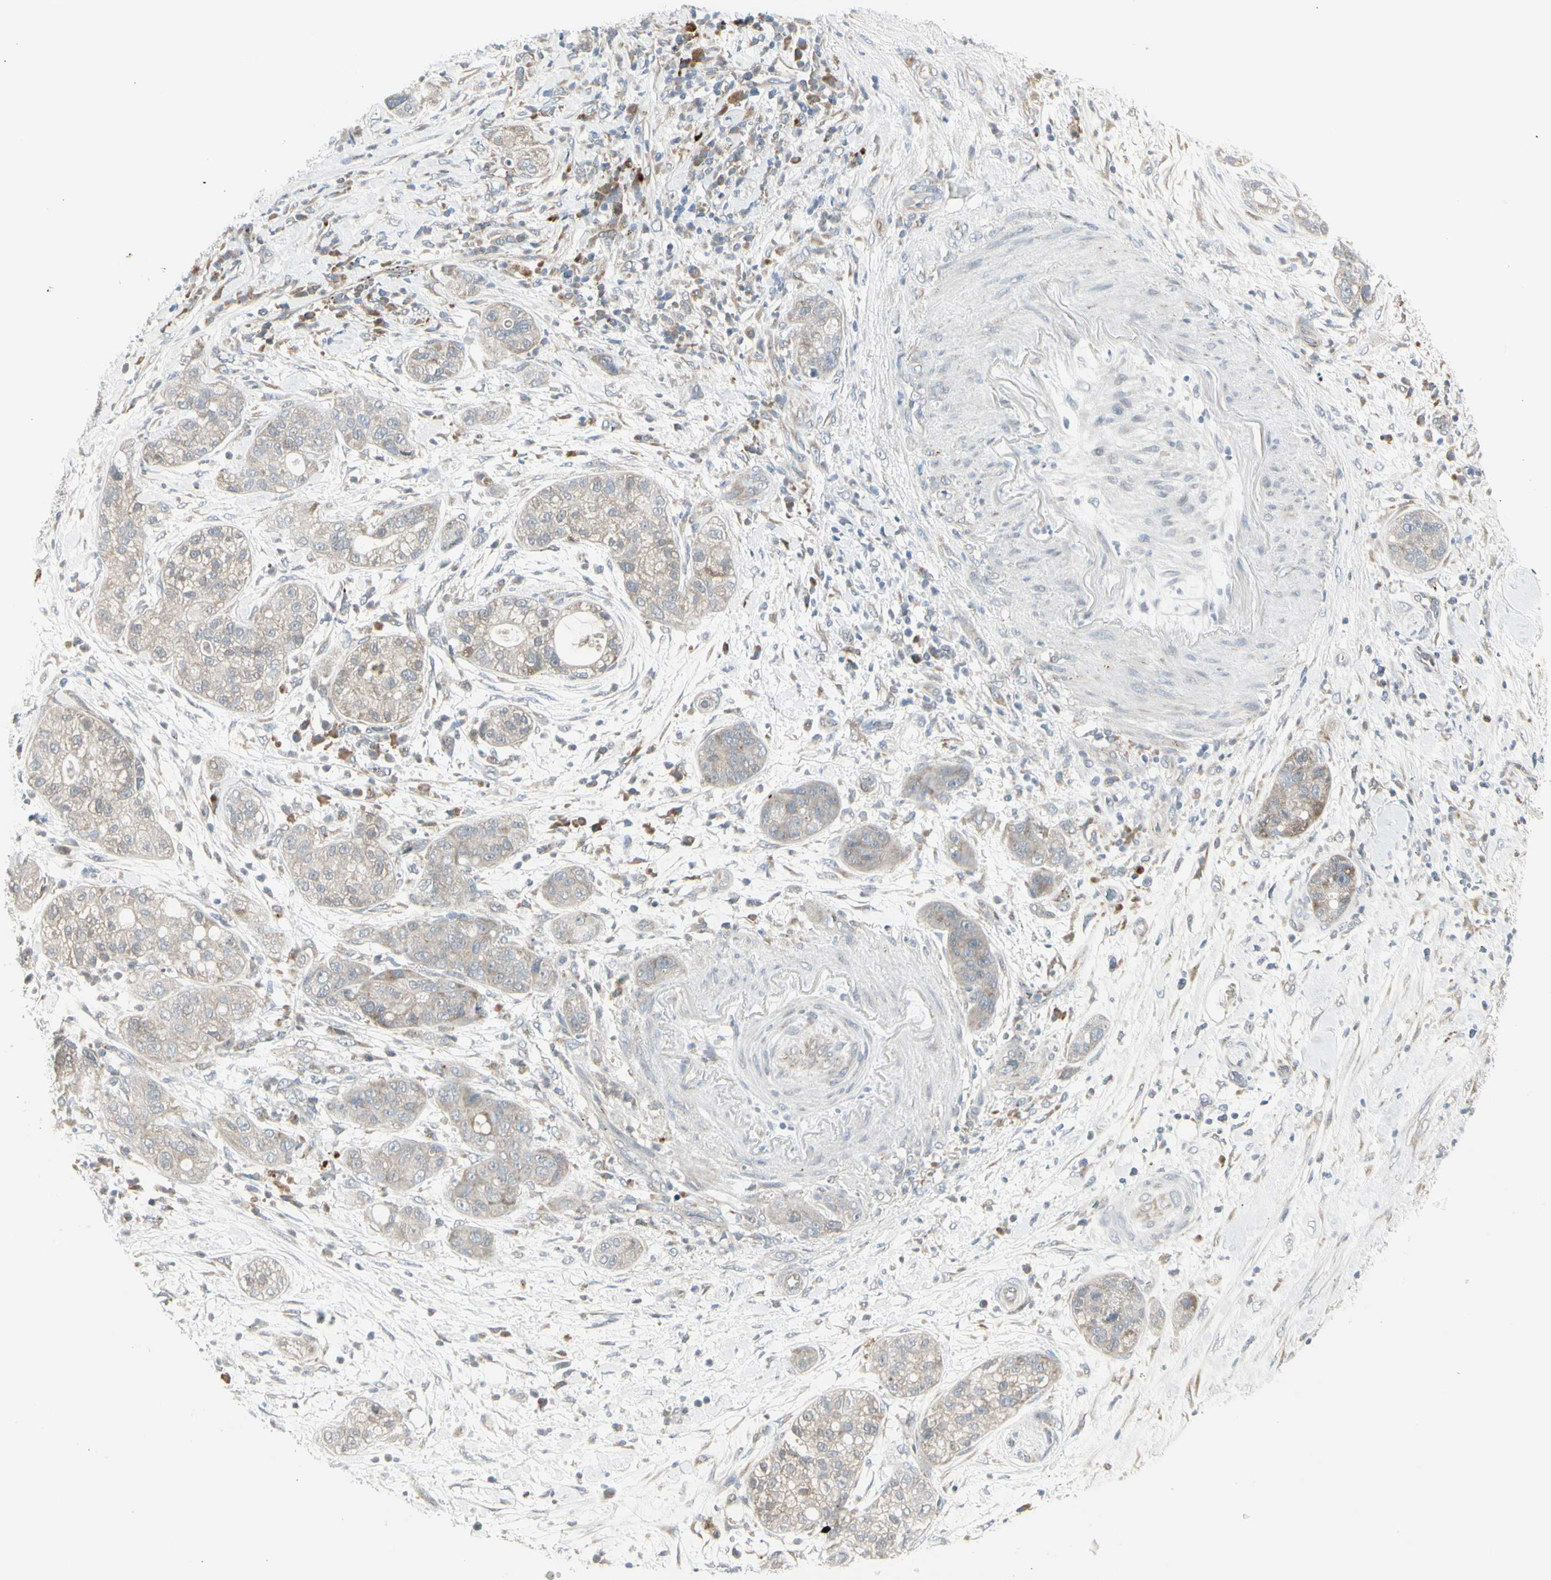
{"staining": {"intensity": "weak", "quantity": "25%-75%", "location": "cytoplasmic/membranous"}, "tissue": "pancreatic cancer", "cell_type": "Tumor cells", "image_type": "cancer", "snomed": [{"axis": "morphology", "description": "Adenocarcinoma, NOS"}, {"axis": "topography", "description": "Pancreas"}], "caption": "Weak cytoplasmic/membranous staining is identified in approximately 25%-75% of tumor cells in pancreatic cancer (adenocarcinoma). (brown staining indicates protein expression, while blue staining denotes nuclei).", "gene": "GRN", "patient": {"sex": "female", "age": 78}}